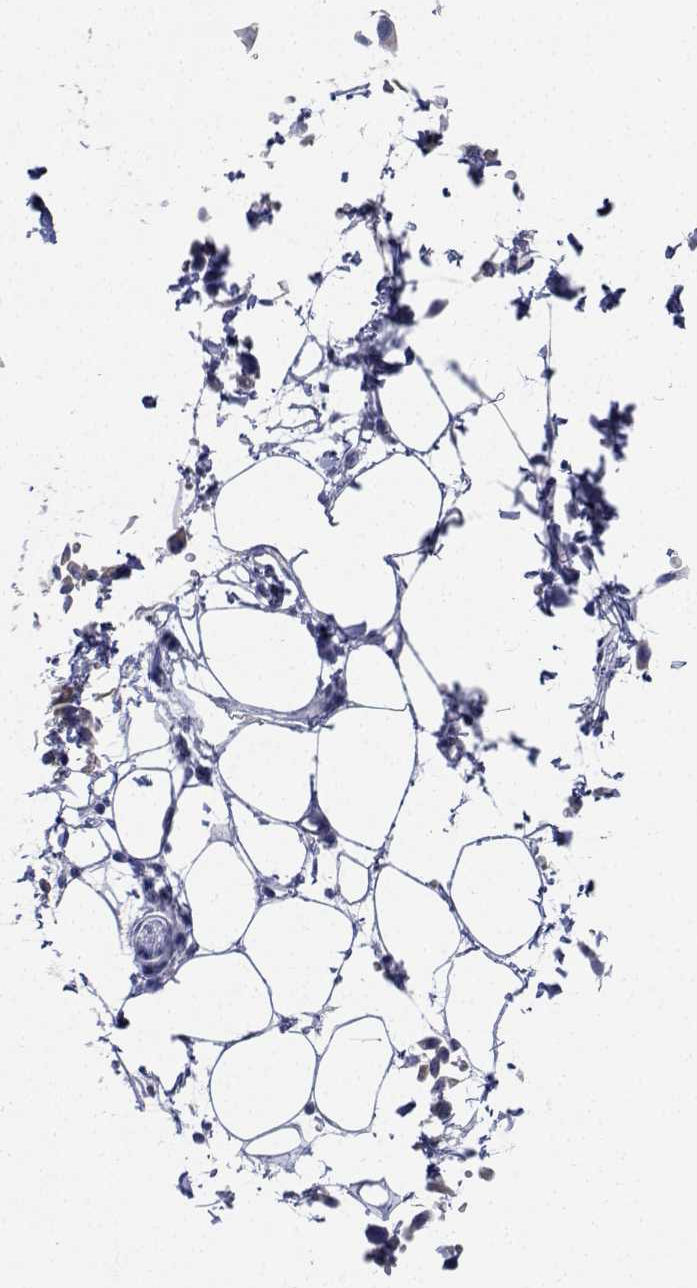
{"staining": {"intensity": "negative", "quantity": "none", "location": "none"}, "tissue": "adipose tissue", "cell_type": "Adipocytes", "image_type": "normal", "snomed": [{"axis": "morphology", "description": "Normal tissue, NOS"}, {"axis": "topography", "description": "Smooth muscle"}, {"axis": "topography", "description": "Peripheral nerve tissue"}], "caption": "Adipose tissue was stained to show a protein in brown. There is no significant positivity in adipocytes. (DAB (3,3'-diaminobenzidine) immunohistochemistry visualized using brightfield microscopy, high magnification).", "gene": "CDHR3", "patient": {"sex": "male", "age": 58}}